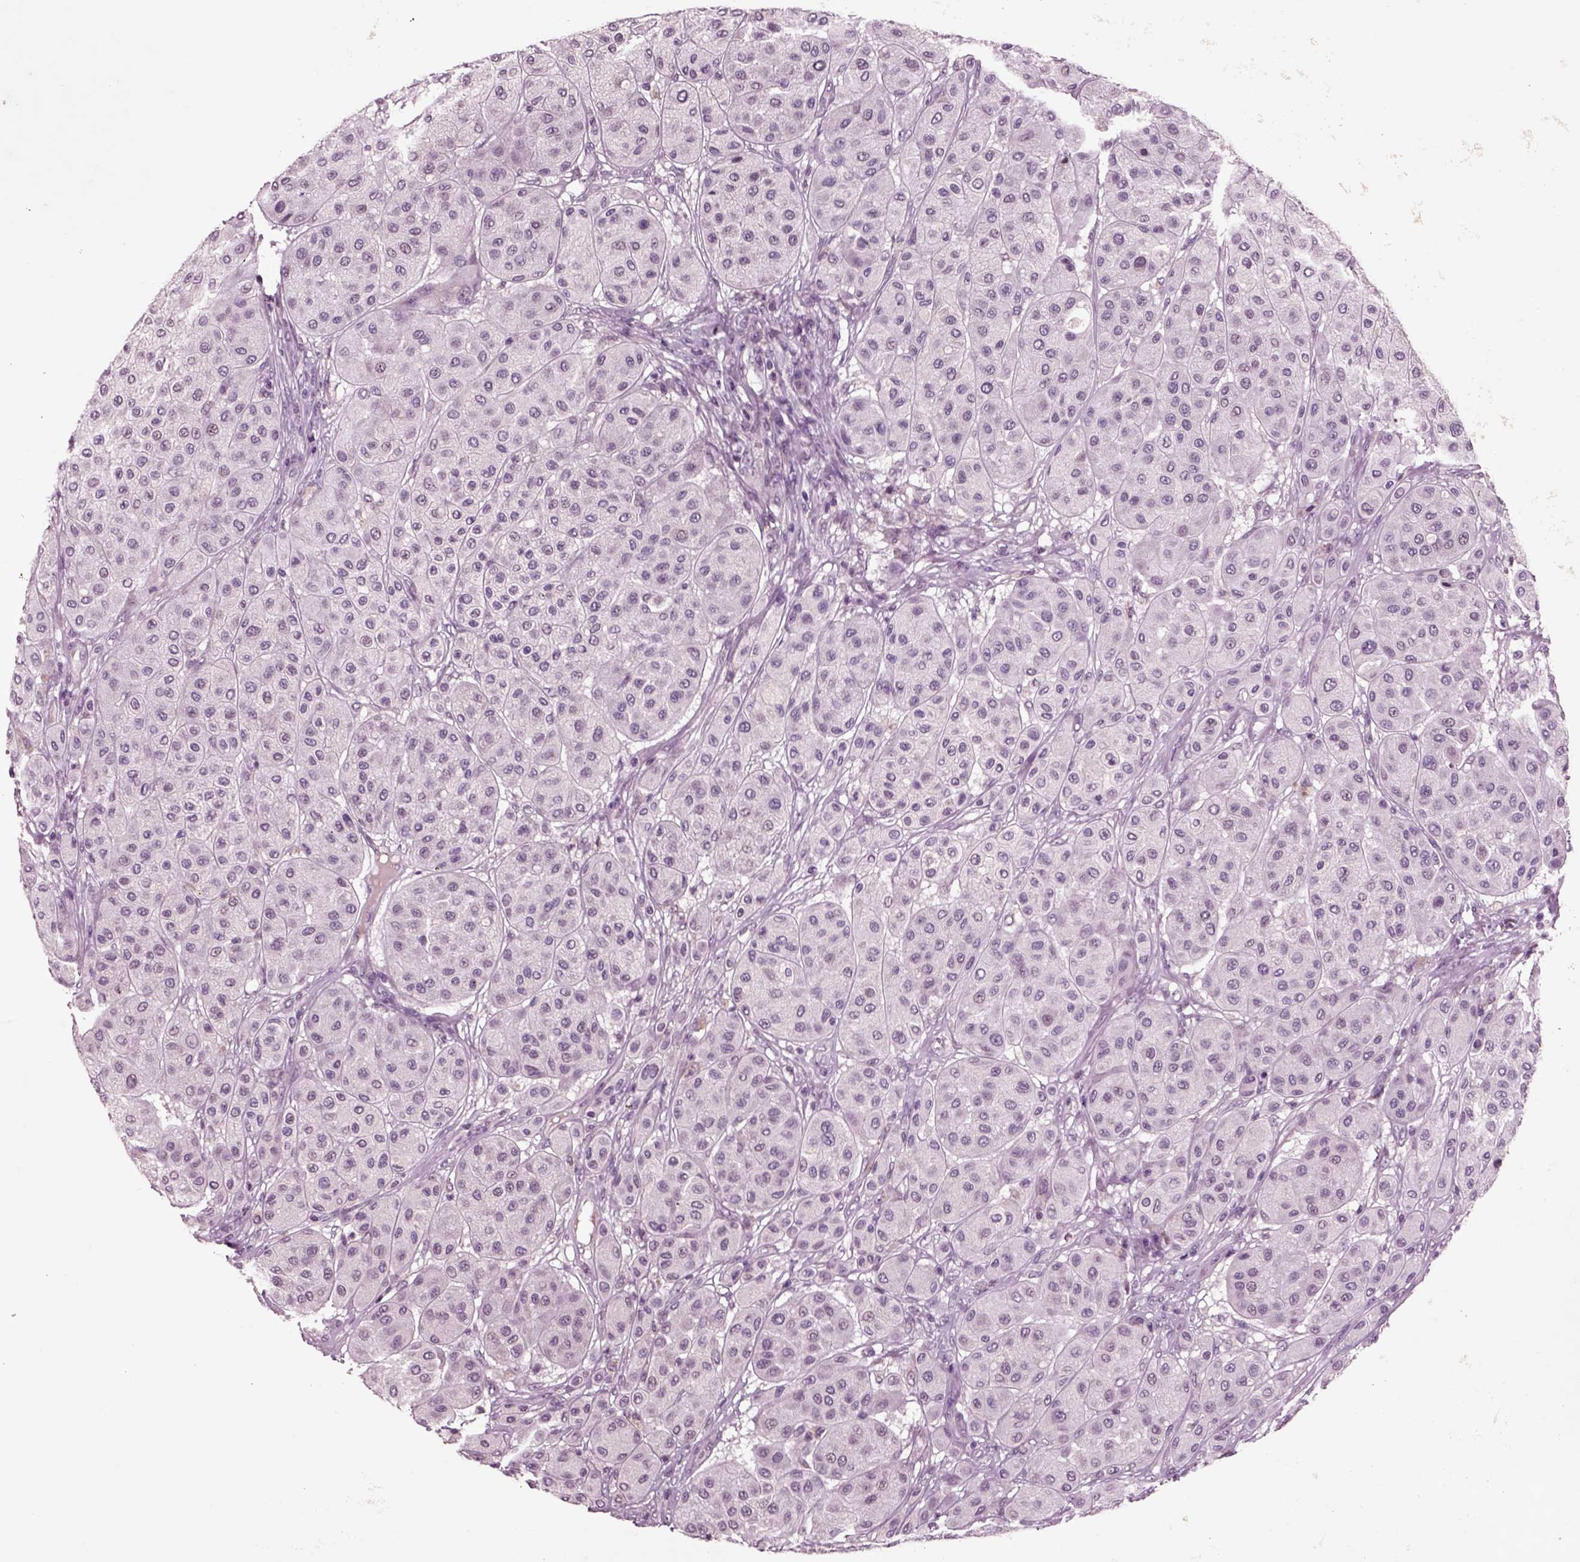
{"staining": {"intensity": "negative", "quantity": "none", "location": "none"}, "tissue": "melanoma", "cell_type": "Tumor cells", "image_type": "cancer", "snomed": [{"axis": "morphology", "description": "Malignant melanoma, Metastatic site"}, {"axis": "topography", "description": "Smooth muscle"}], "caption": "A histopathology image of human malignant melanoma (metastatic site) is negative for staining in tumor cells. (DAB immunohistochemistry (IHC), high magnification).", "gene": "CHGB", "patient": {"sex": "male", "age": 41}}